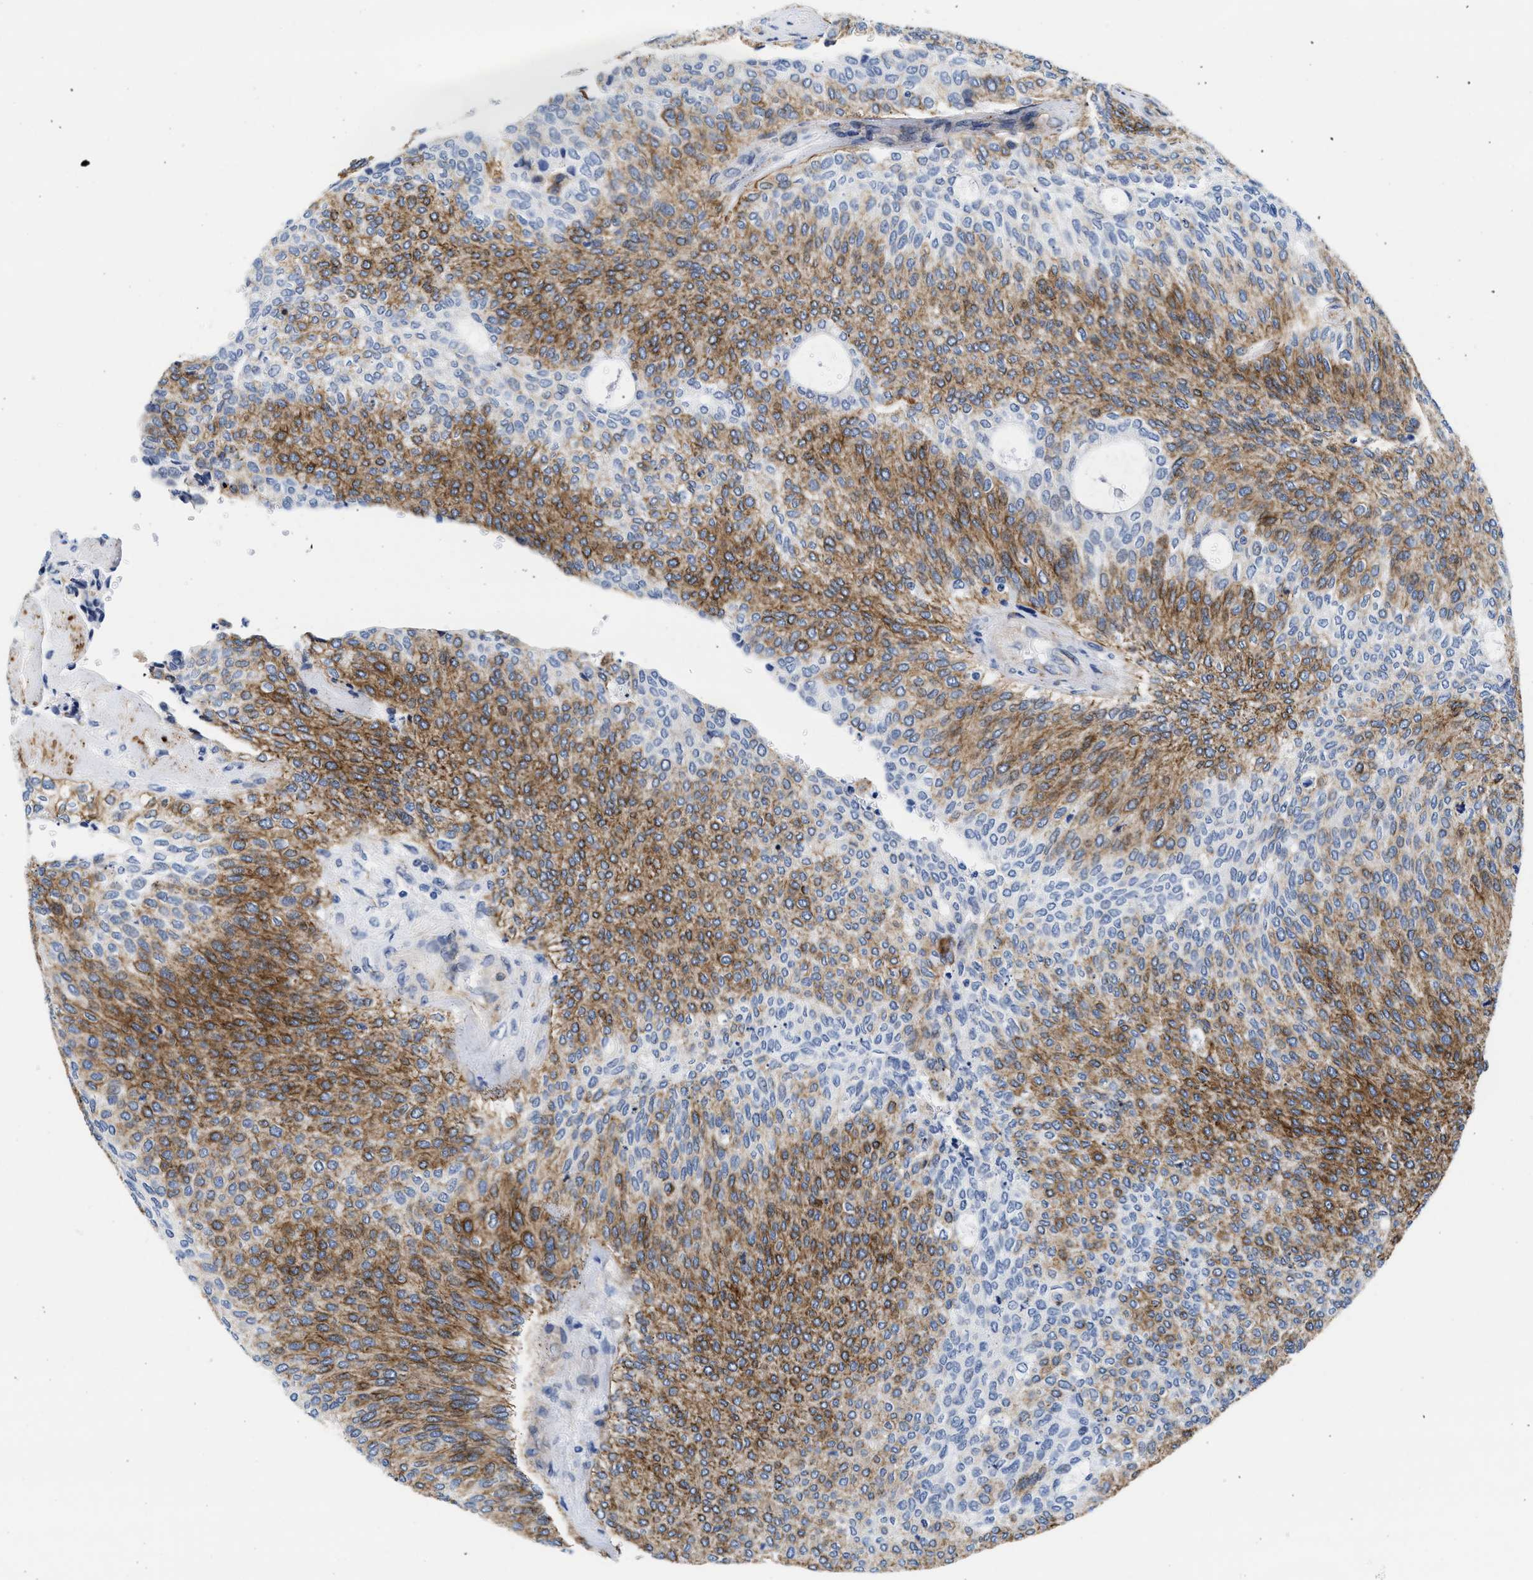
{"staining": {"intensity": "moderate", "quantity": ">75%", "location": "cytoplasmic/membranous"}, "tissue": "urothelial cancer", "cell_type": "Tumor cells", "image_type": "cancer", "snomed": [{"axis": "morphology", "description": "Urothelial carcinoma, Low grade"}, {"axis": "topography", "description": "Urinary bladder"}], "caption": "The photomicrograph exhibits staining of urothelial carcinoma (low-grade), revealing moderate cytoplasmic/membranous protein staining (brown color) within tumor cells.", "gene": "TRIM29", "patient": {"sex": "female", "age": 79}}